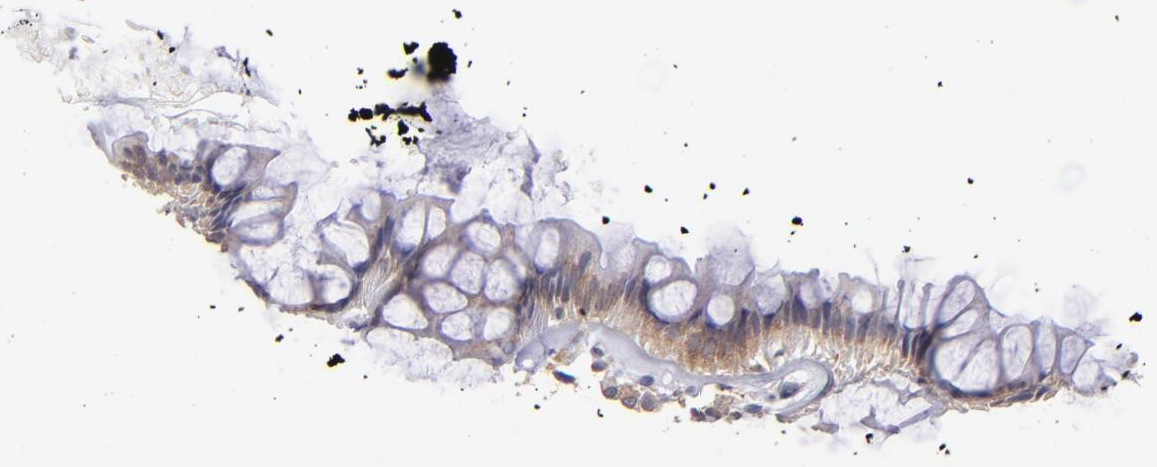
{"staining": {"intensity": "weak", "quantity": ">75%", "location": "cytoplasmic/membranous"}, "tissue": "rectum", "cell_type": "Glandular cells", "image_type": "normal", "snomed": [{"axis": "morphology", "description": "Normal tissue, NOS"}, {"axis": "topography", "description": "Rectum"}], "caption": "A brown stain labels weak cytoplasmic/membranous positivity of a protein in glandular cells of normal human rectum.", "gene": "EIF3L", "patient": {"sex": "female", "age": 66}}